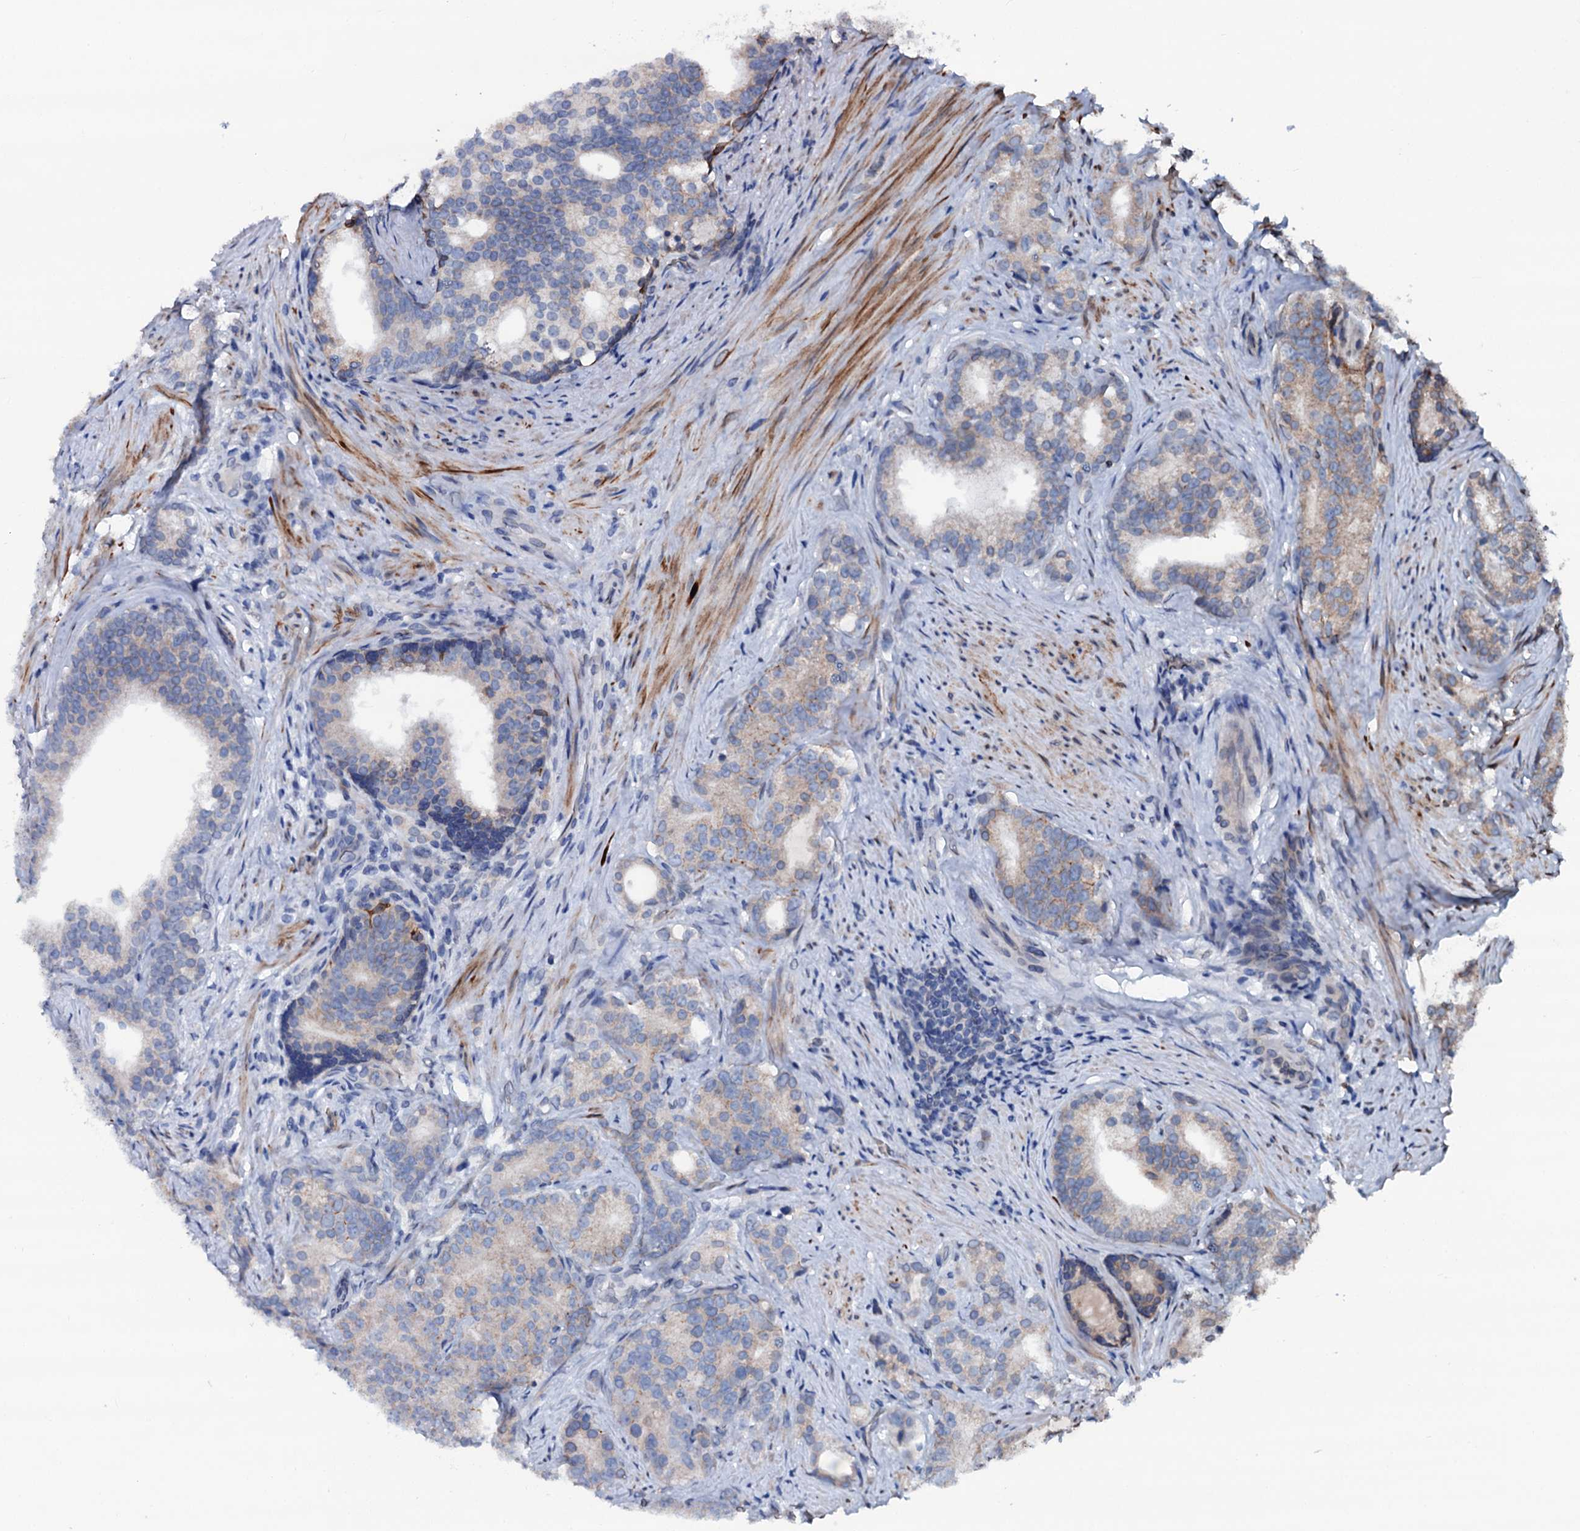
{"staining": {"intensity": "negative", "quantity": "none", "location": "none"}, "tissue": "prostate cancer", "cell_type": "Tumor cells", "image_type": "cancer", "snomed": [{"axis": "morphology", "description": "Adenocarcinoma, Low grade"}, {"axis": "topography", "description": "Prostate"}], "caption": "The micrograph demonstrates no significant positivity in tumor cells of adenocarcinoma (low-grade) (prostate). (DAB (3,3'-diaminobenzidine) IHC with hematoxylin counter stain).", "gene": "NRP2", "patient": {"sex": "male", "age": 71}}